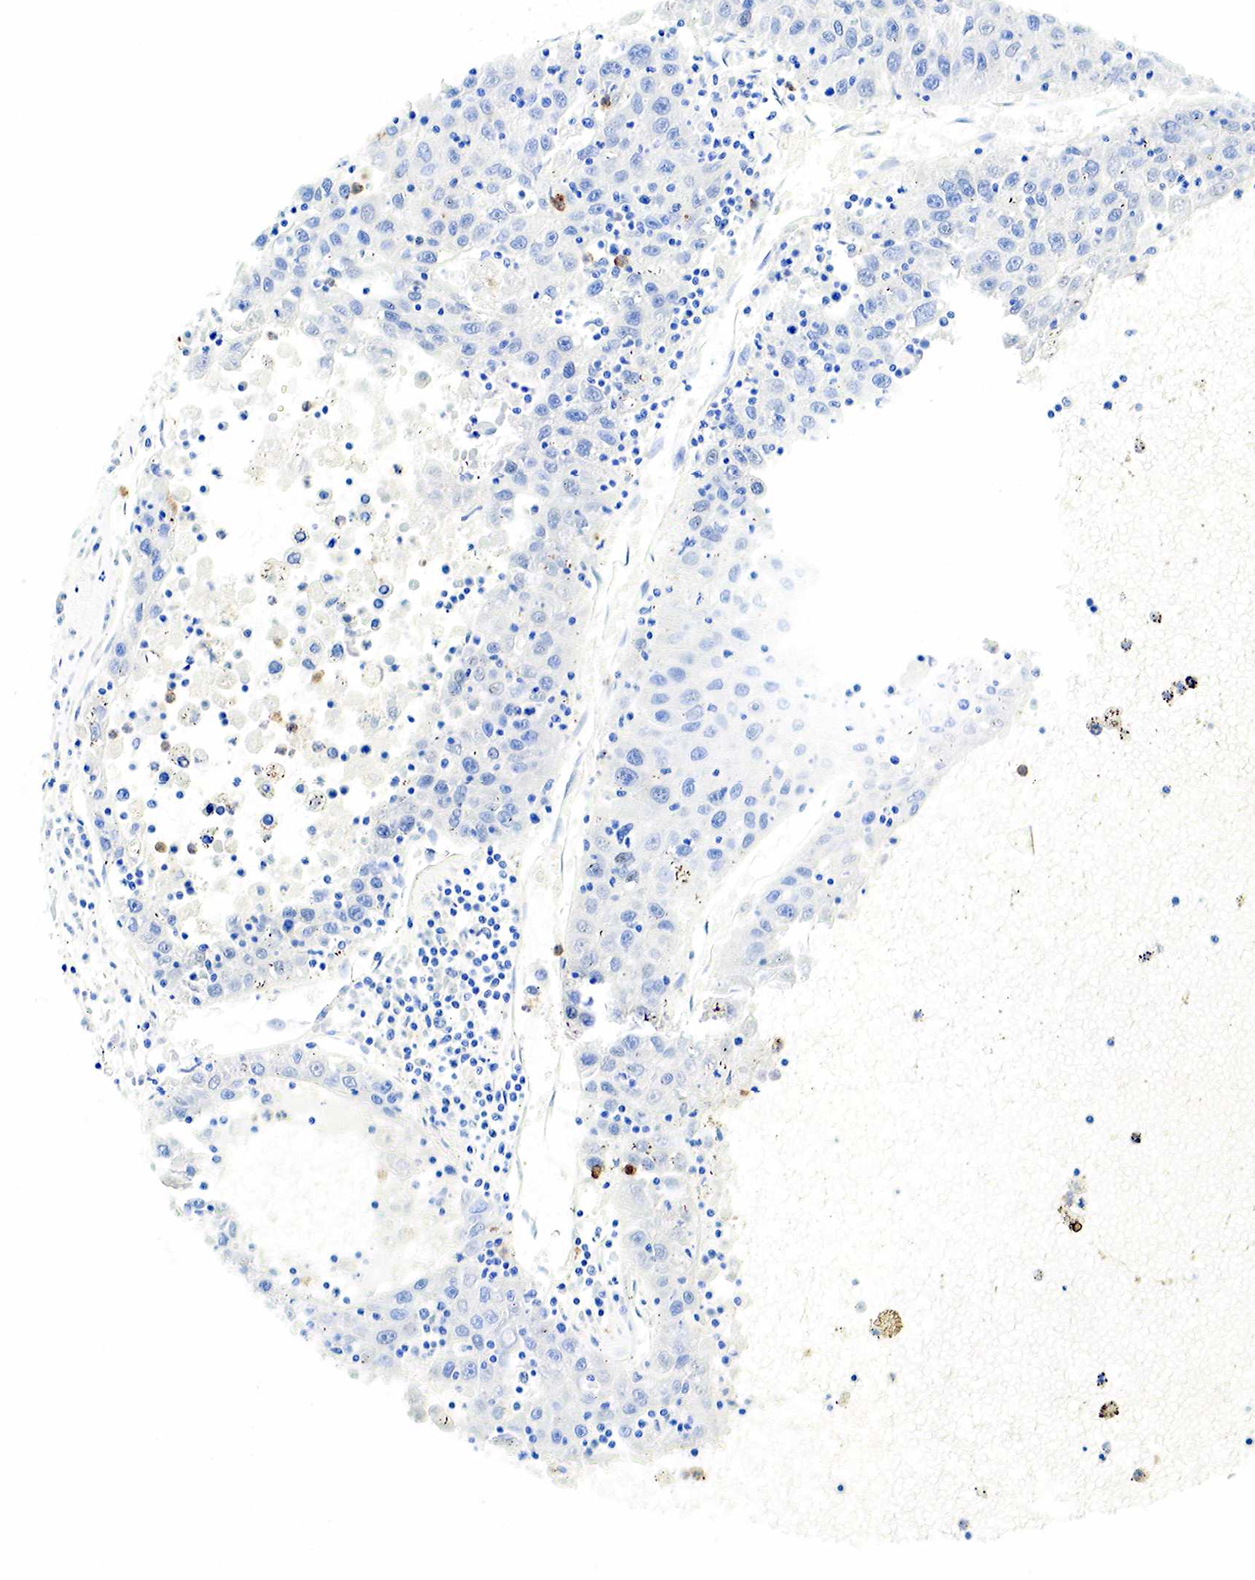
{"staining": {"intensity": "negative", "quantity": "none", "location": "none"}, "tissue": "liver cancer", "cell_type": "Tumor cells", "image_type": "cancer", "snomed": [{"axis": "morphology", "description": "Carcinoma, Hepatocellular, NOS"}, {"axis": "topography", "description": "Liver"}], "caption": "Immunohistochemistry image of neoplastic tissue: liver cancer (hepatocellular carcinoma) stained with DAB displays no significant protein expression in tumor cells. (DAB IHC, high magnification).", "gene": "FUT4", "patient": {"sex": "male", "age": 49}}